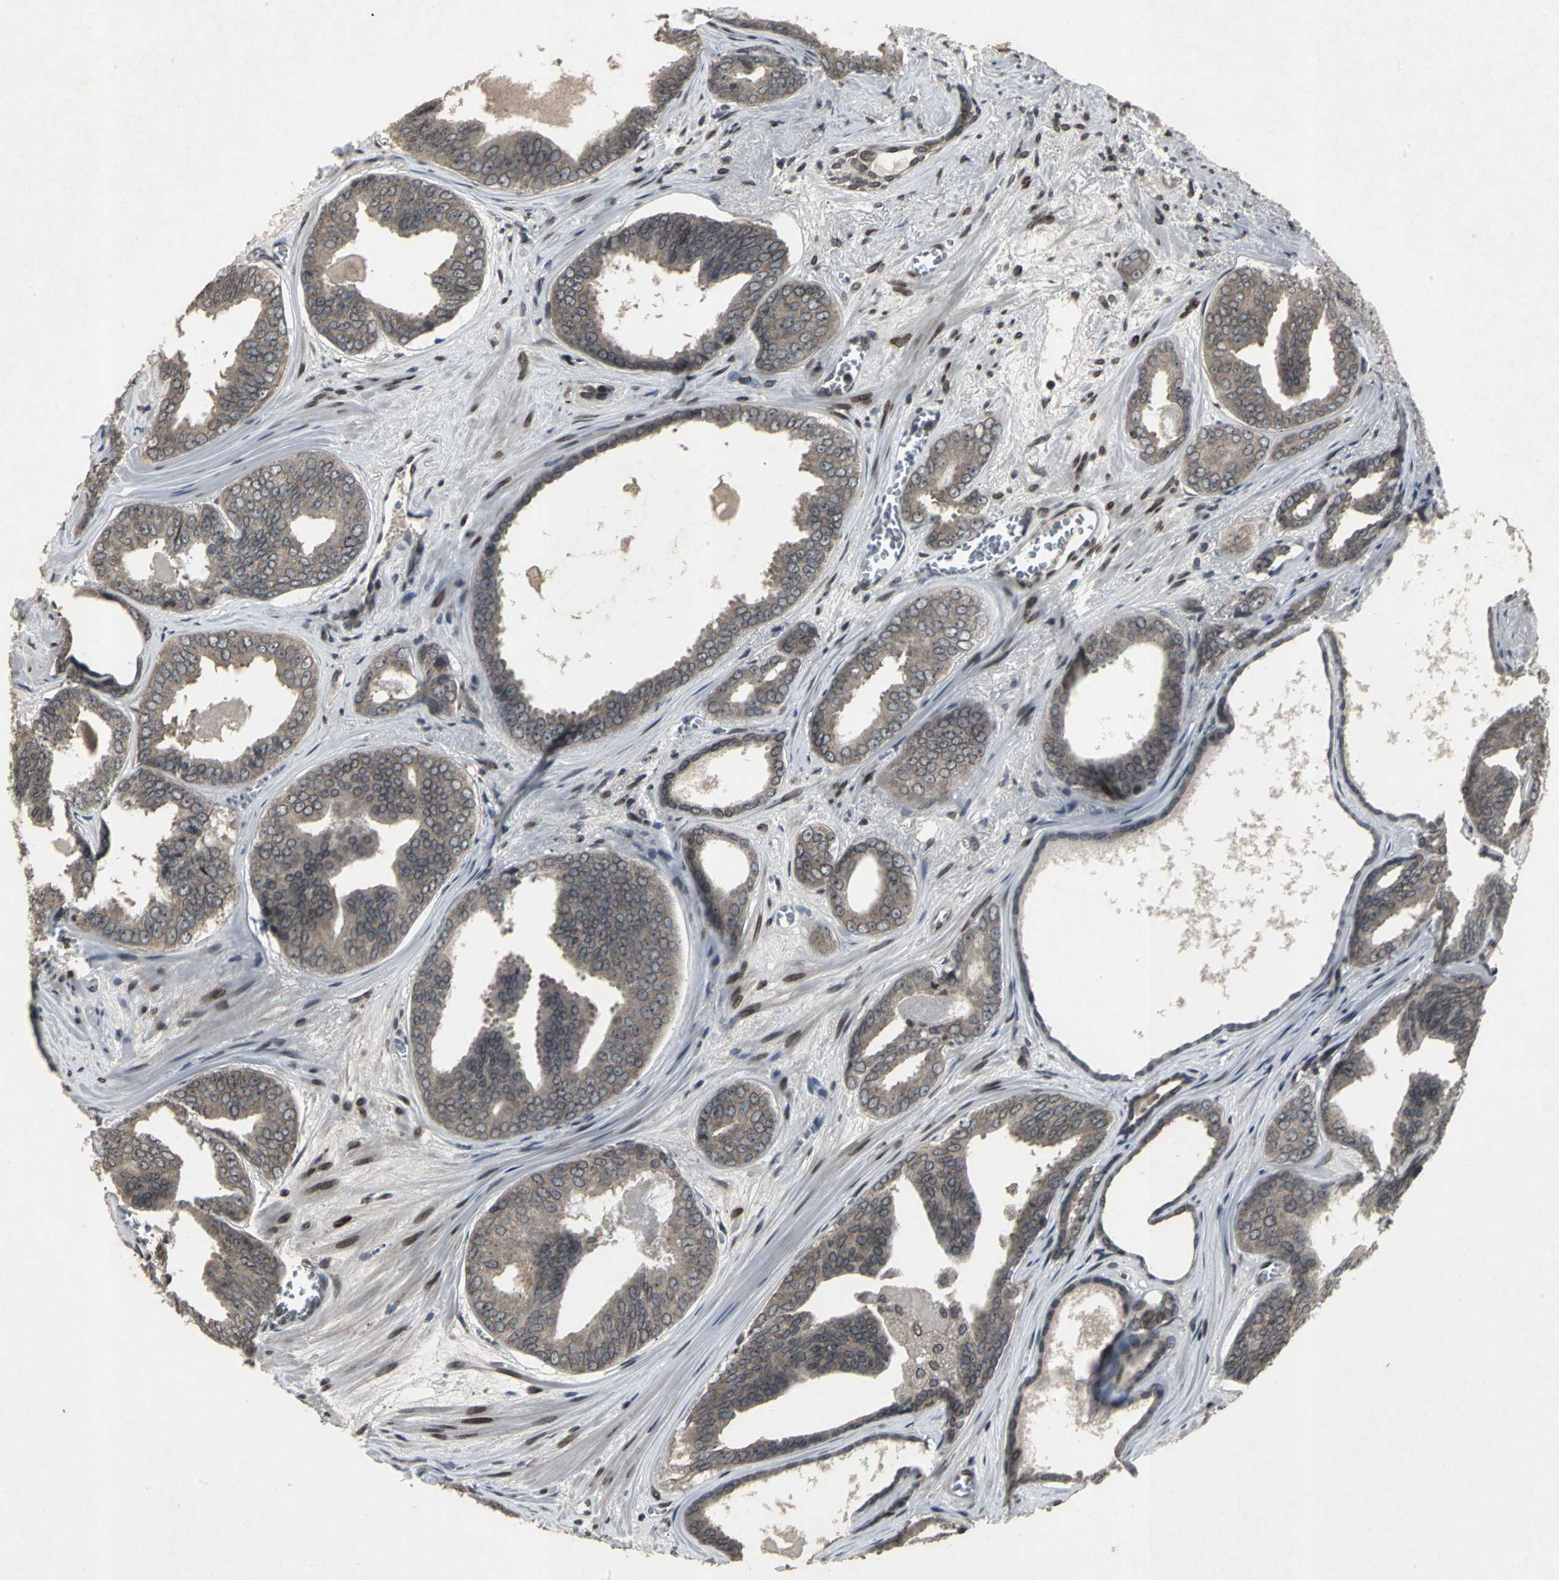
{"staining": {"intensity": "weak", "quantity": ">75%", "location": "cytoplasmic/membranous"}, "tissue": "prostate cancer", "cell_type": "Tumor cells", "image_type": "cancer", "snomed": [{"axis": "morphology", "description": "Adenocarcinoma, Medium grade"}, {"axis": "topography", "description": "Prostate"}], "caption": "An IHC image of neoplastic tissue is shown. Protein staining in brown labels weak cytoplasmic/membranous positivity in adenocarcinoma (medium-grade) (prostate) within tumor cells. Nuclei are stained in blue.", "gene": "SH2B3", "patient": {"sex": "male", "age": 79}}